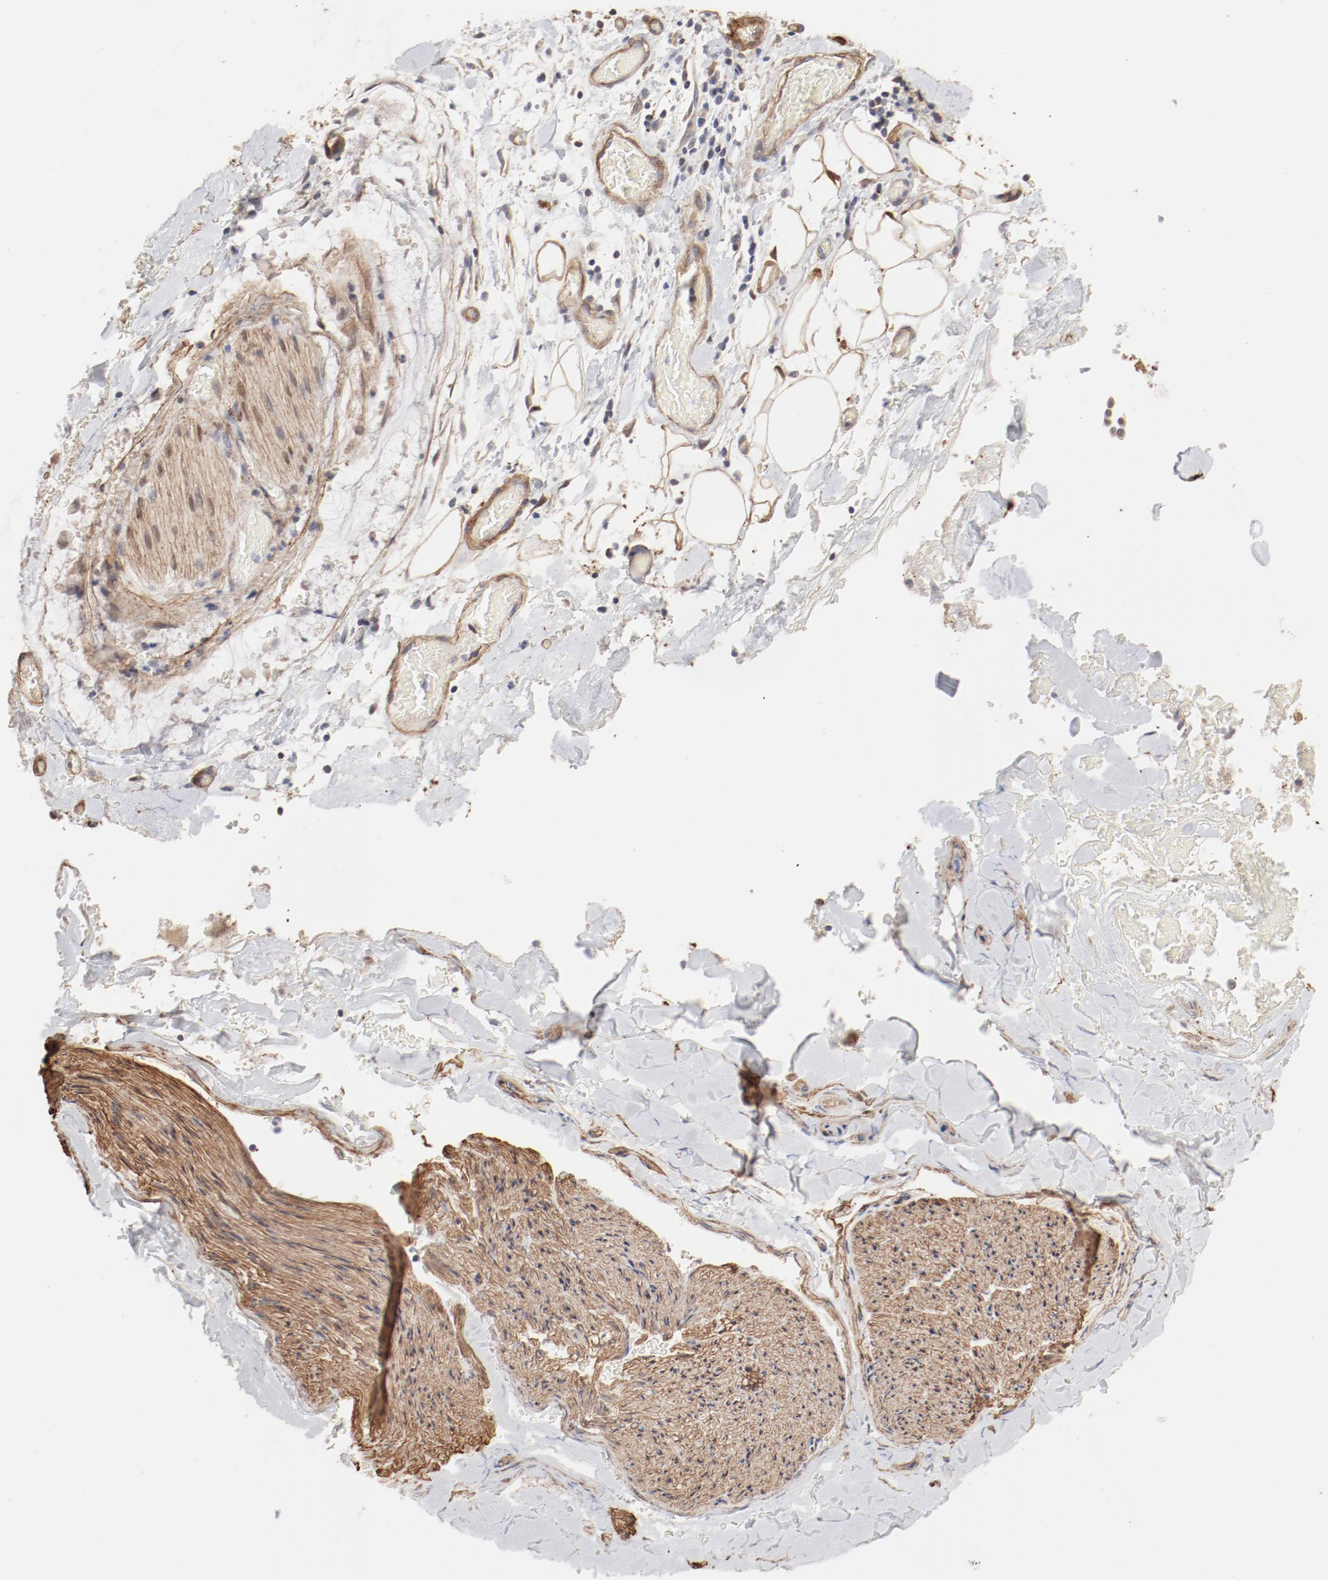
{"staining": {"intensity": "weak", "quantity": ">75%", "location": "cytoplasmic/membranous"}, "tissue": "adipose tissue", "cell_type": "Adipocytes", "image_type": "normal", "snomed": [{"axis": "morphology", "description": "Normal tissue, NOS"}, {"axis": "morphology", "description": "Cholangiocarcinoma"}, {"axis": "topography", "description": "Liver"}, {"axis": "topography", "description": "Peripheral nerve tissue"}], "caption": "Immunohistochemical staining of benign adipose tissue exhibits weak cytoplasmic/membranous protein positivity in approximately >75% of adipocytes.", "gene": "MAGED4B", "patient": {"sex": "male", "age": 50}}